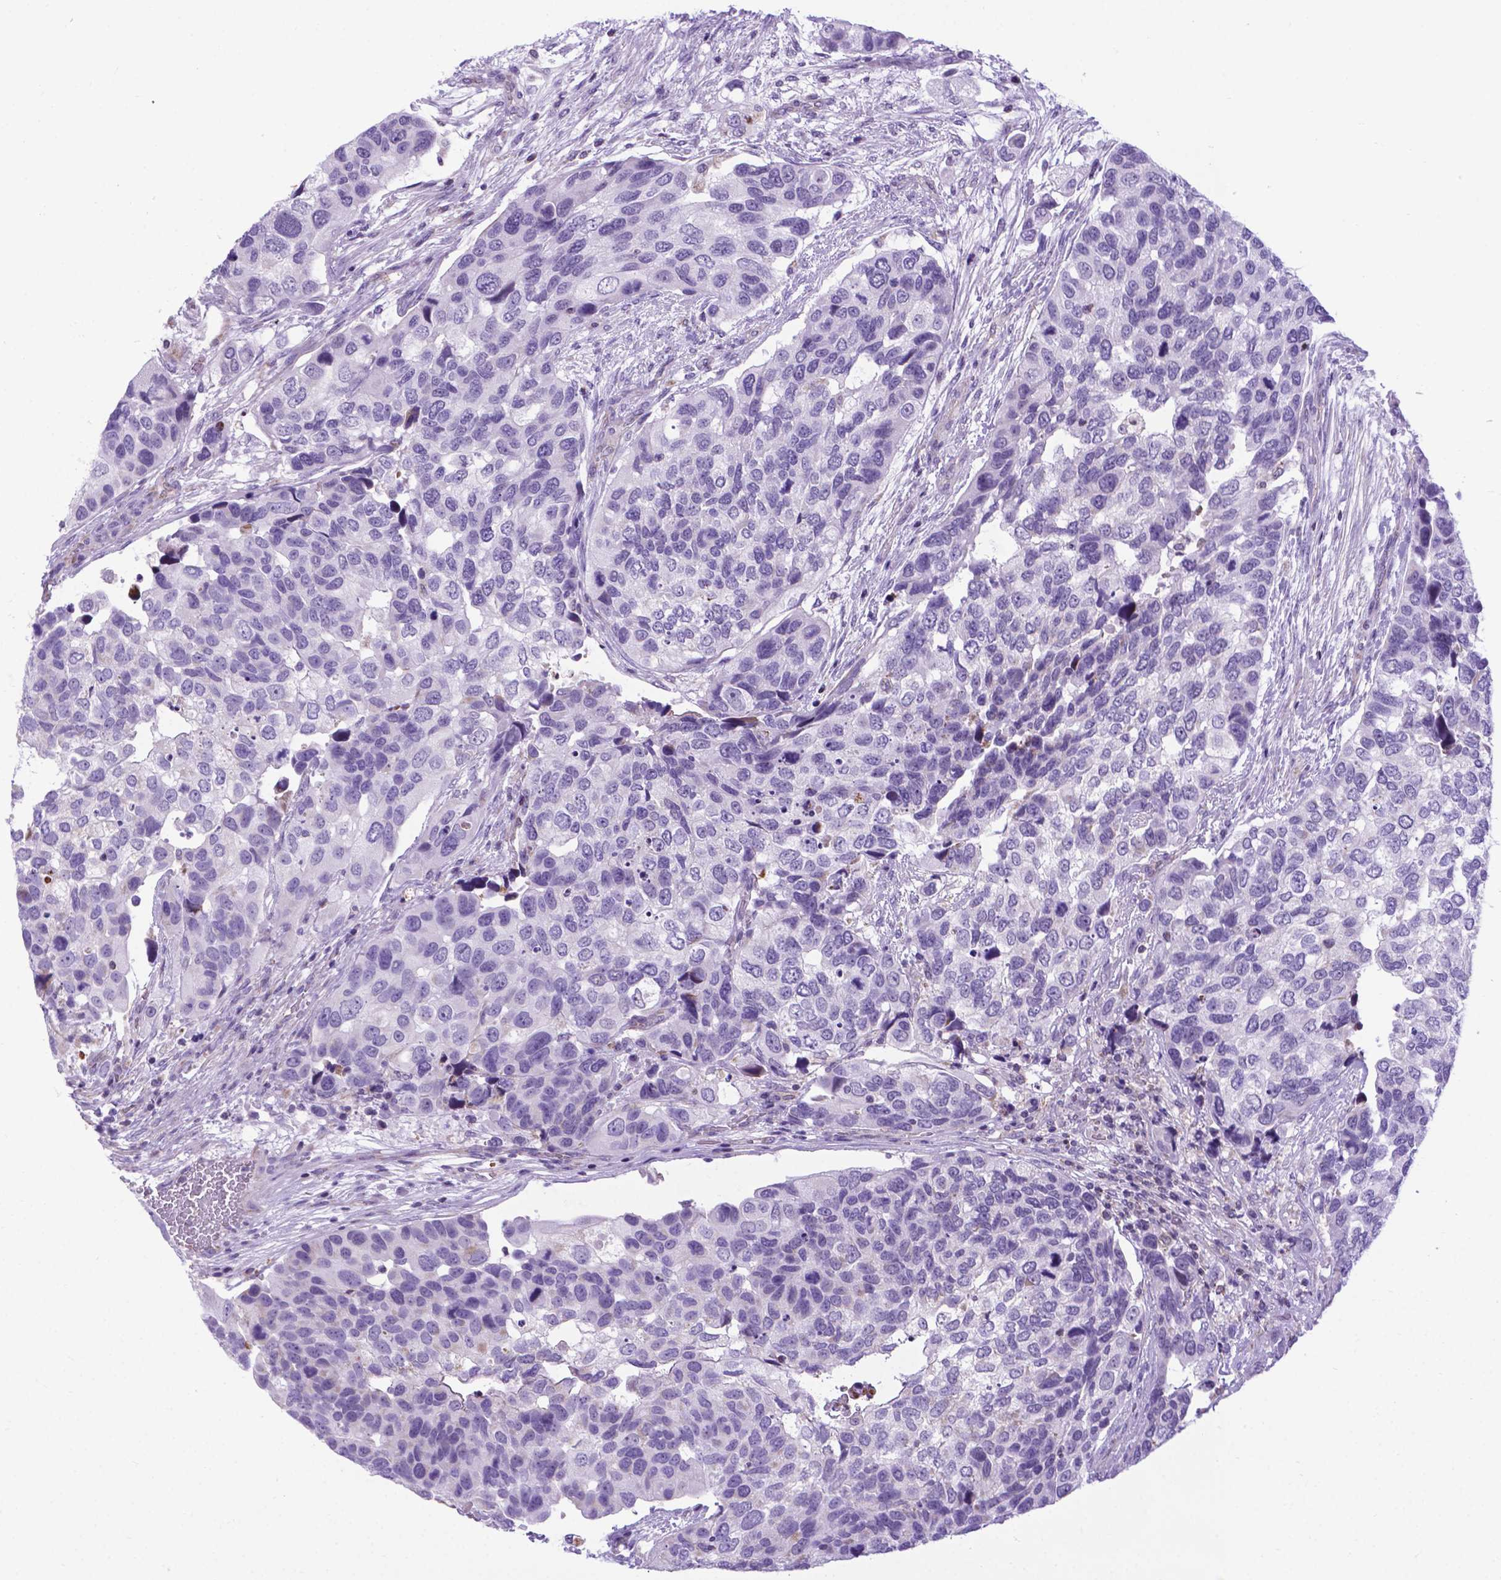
{"staining": {"intensity": "negative", "quantity": "none", "location": "none"}, "tissue": "urothelial cancer", "cell_type": "Tumor cells", "image_type": "cancer", "snomed": [{"axis": "morphology", "description": "Urothelial carcinoma, High grade"}, {"axis": "topography", "description": "Urinary bladder"}], "caption": "The micrograph exhibits no staining of tumor cells in high-grade urothelial carcinoma. Nuclei are stained in blue.", "gene": "POU3F3", "patient": {"sex": "male", "age": 60}}